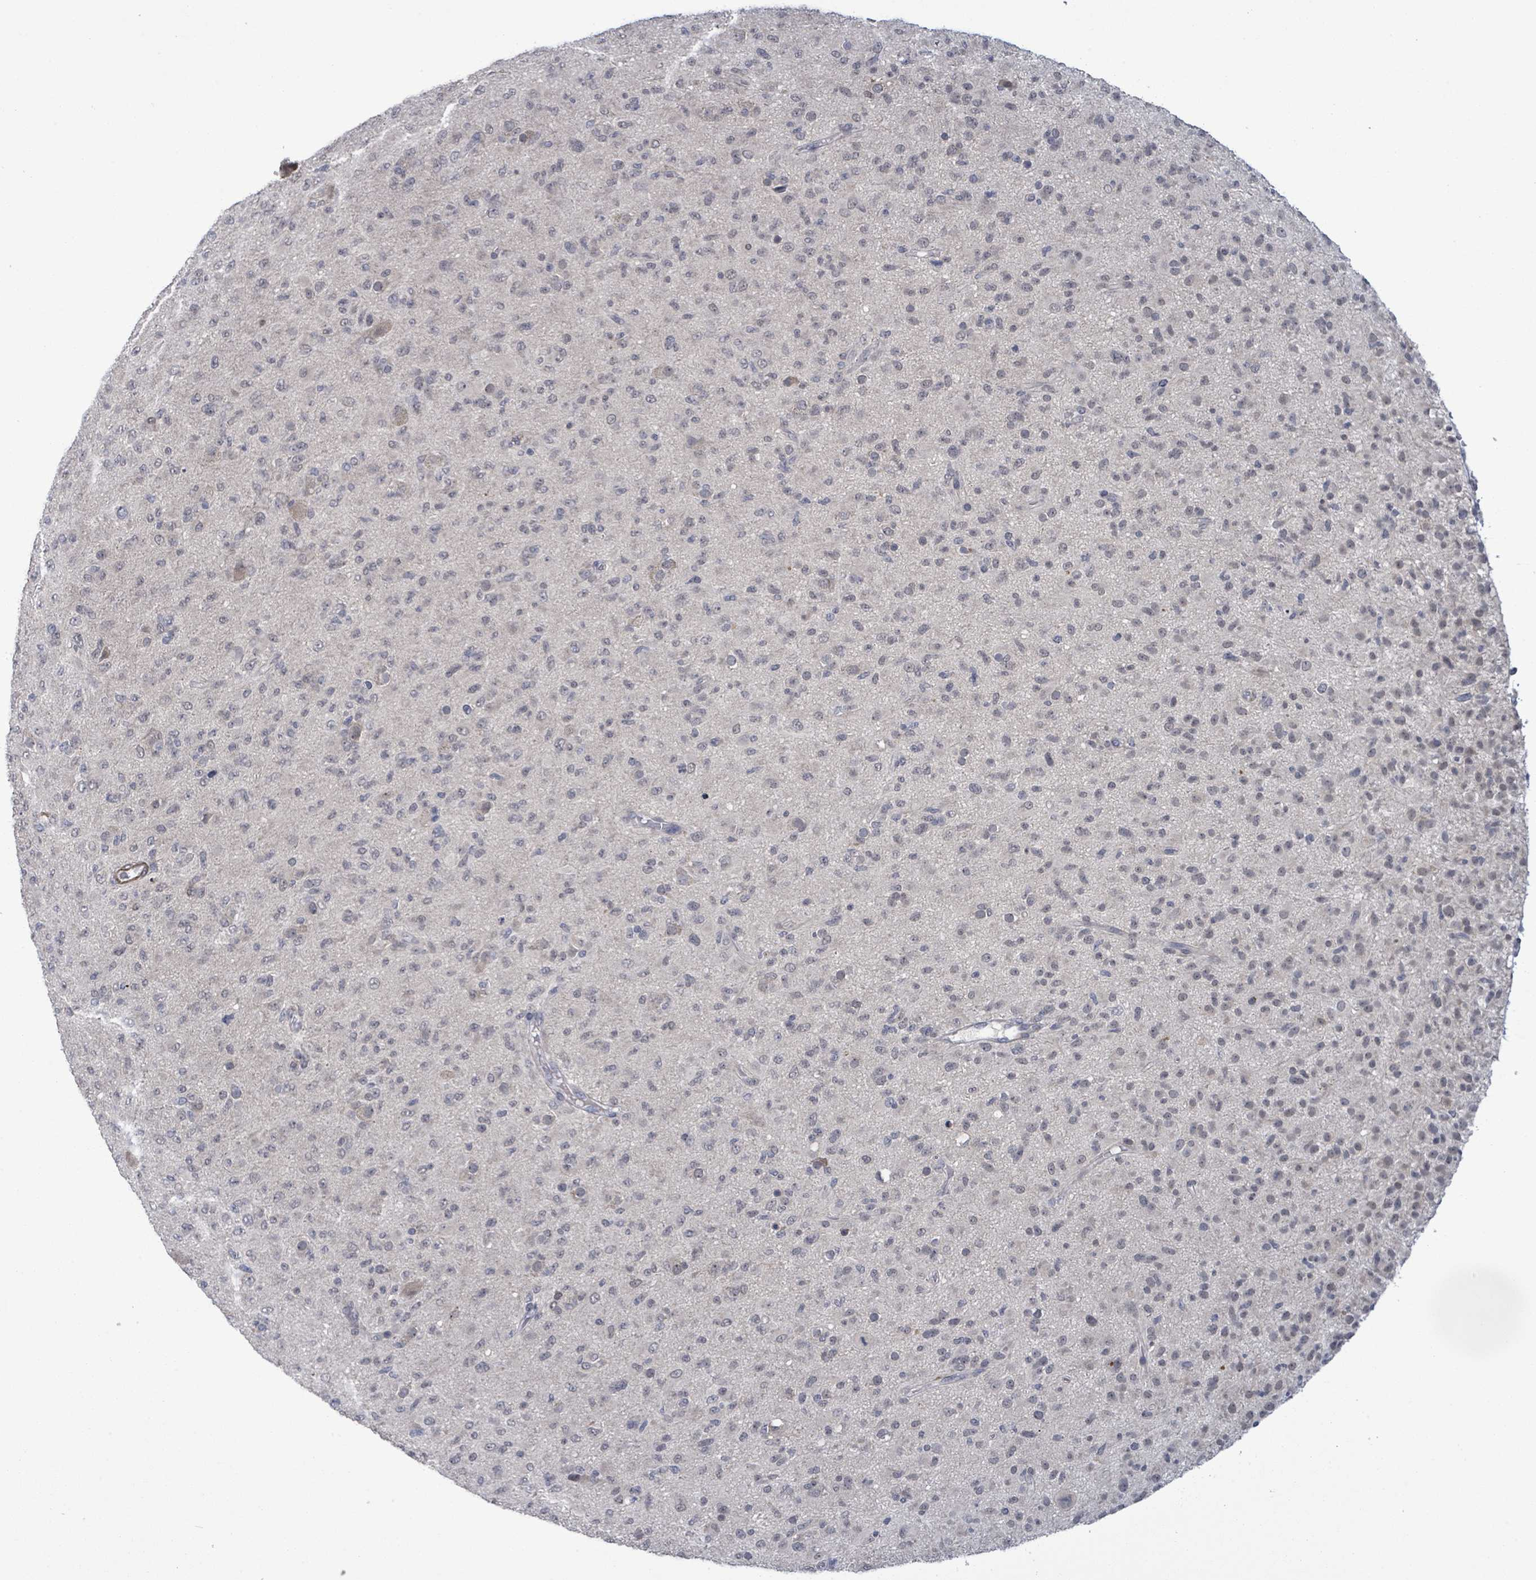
{"staining": {"intensity": "negative", "quantity": "none", "location": "none"}, "tissue": "glioma", "cell_type": "Tumor cells", "image_type": "cancer", "snomed": [{"axis": "morphology", "description": "Glioma, malignant, Low grade"}, {"axis": "topography", "description": "Brain"}], "caption": "Immunohistochemistry (IHC) micrograph of glioma stained for a protein (brown), which reveals no positivity in tumor cells. (Brightfield microscopy of DAB IHC at high magnification).", "gene": "AMMECR1", "patient": {"sex": "male", "age": 65}}